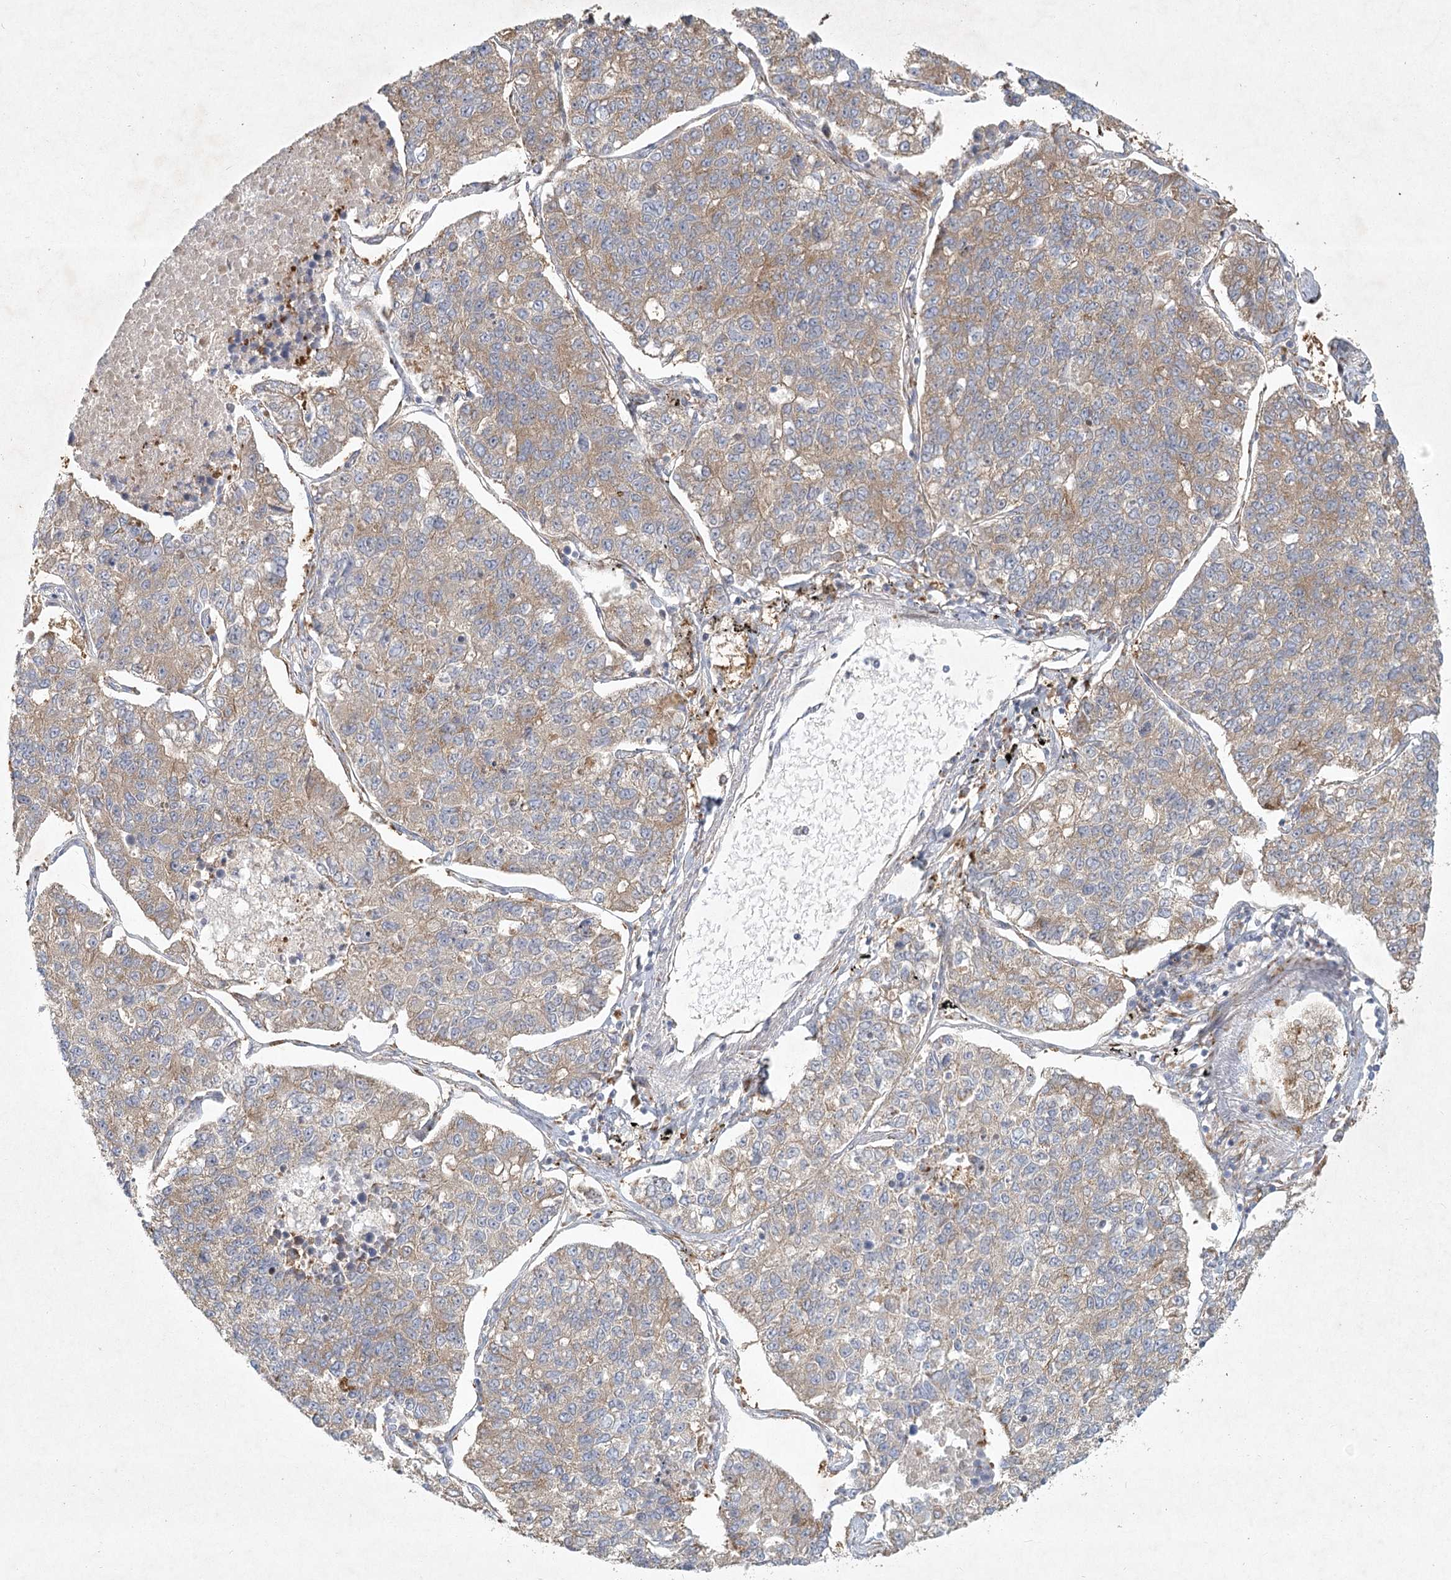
{"staining": {"intensity": "moderate", "quantity": "25%-75%", "location": "cytoplasmic/membranous"}, "tissue": "lung cancer", "cell_type": "Tumor cells", "image_type": "cancer", "snomed": [{"axis": "morphology", "description": "Adenocarcinoma, NOS"}, {"axis": "topography", "description": "Lung"}], "caption": "Human lung cancer (adenocarcinoma) stained with a protein marker displays moderate staining in tumor cells.", "gene": "FAM110C", "patient": {"sex": "male", "age": 49}}